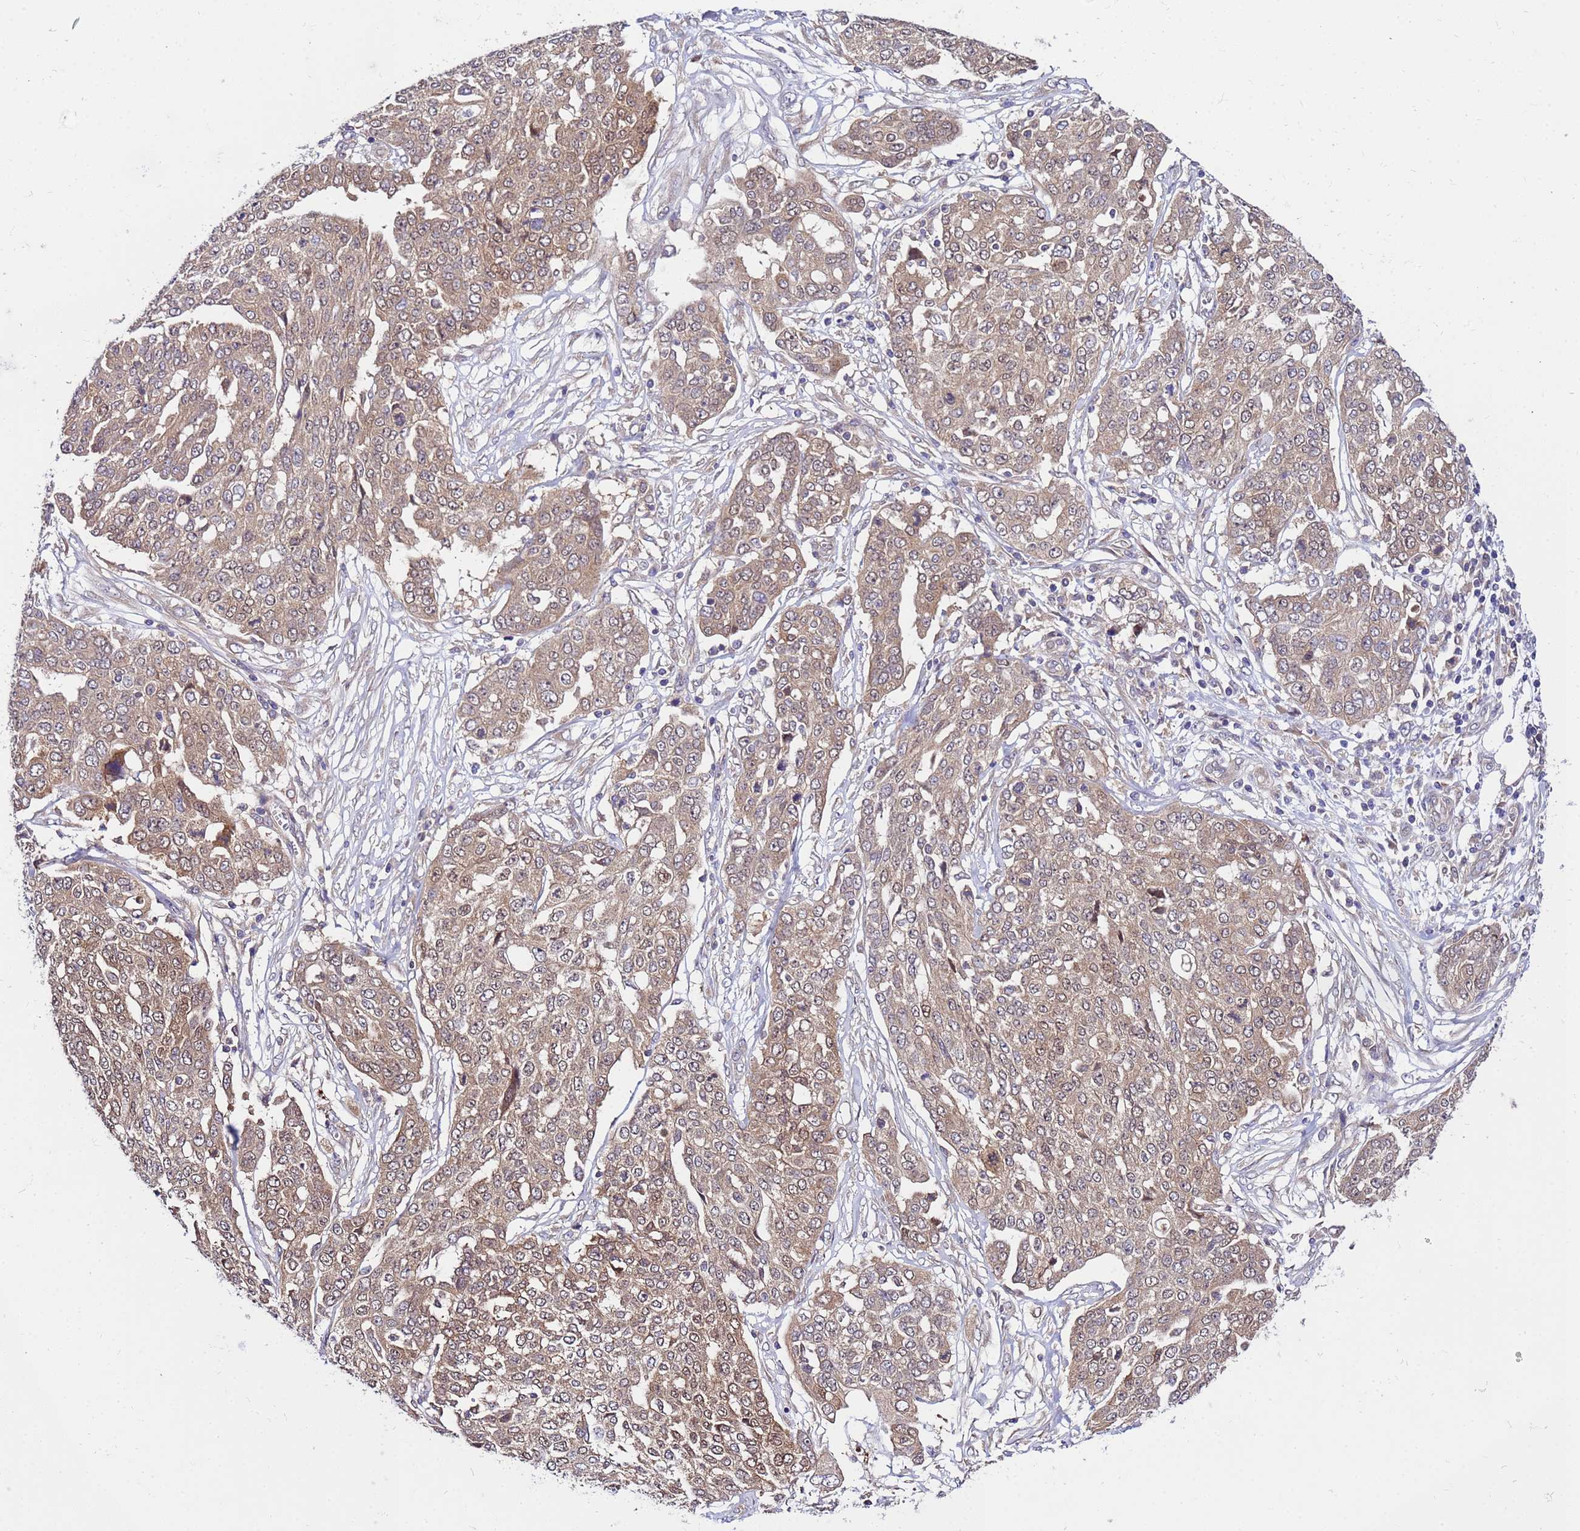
{"staining": {"intensity": "moderate", "quantity": "25%-75%", "location": "cytoplasmic/membranous"}, "tissue": "ovarian cancer", "cell_type": "Tumor cells", "image_type": "cancer", "snomed": [{"axis": "morphology", "description": "Cystadenocarcinoma, serous, NOS"}, {"axis": "topography", "description": "Soft tissue"}, {"axis": "topography", "description": "Ovary"}], "caption": "DAB immunohistochemical staining of ovarian serous cystadenocarcinoma shows moderate cytoplasmic/membranous protein positivity in approximately 25%-75% of tumor cells.", "gene": "GET3", "patient": {"sex": "female", "age": 57}}